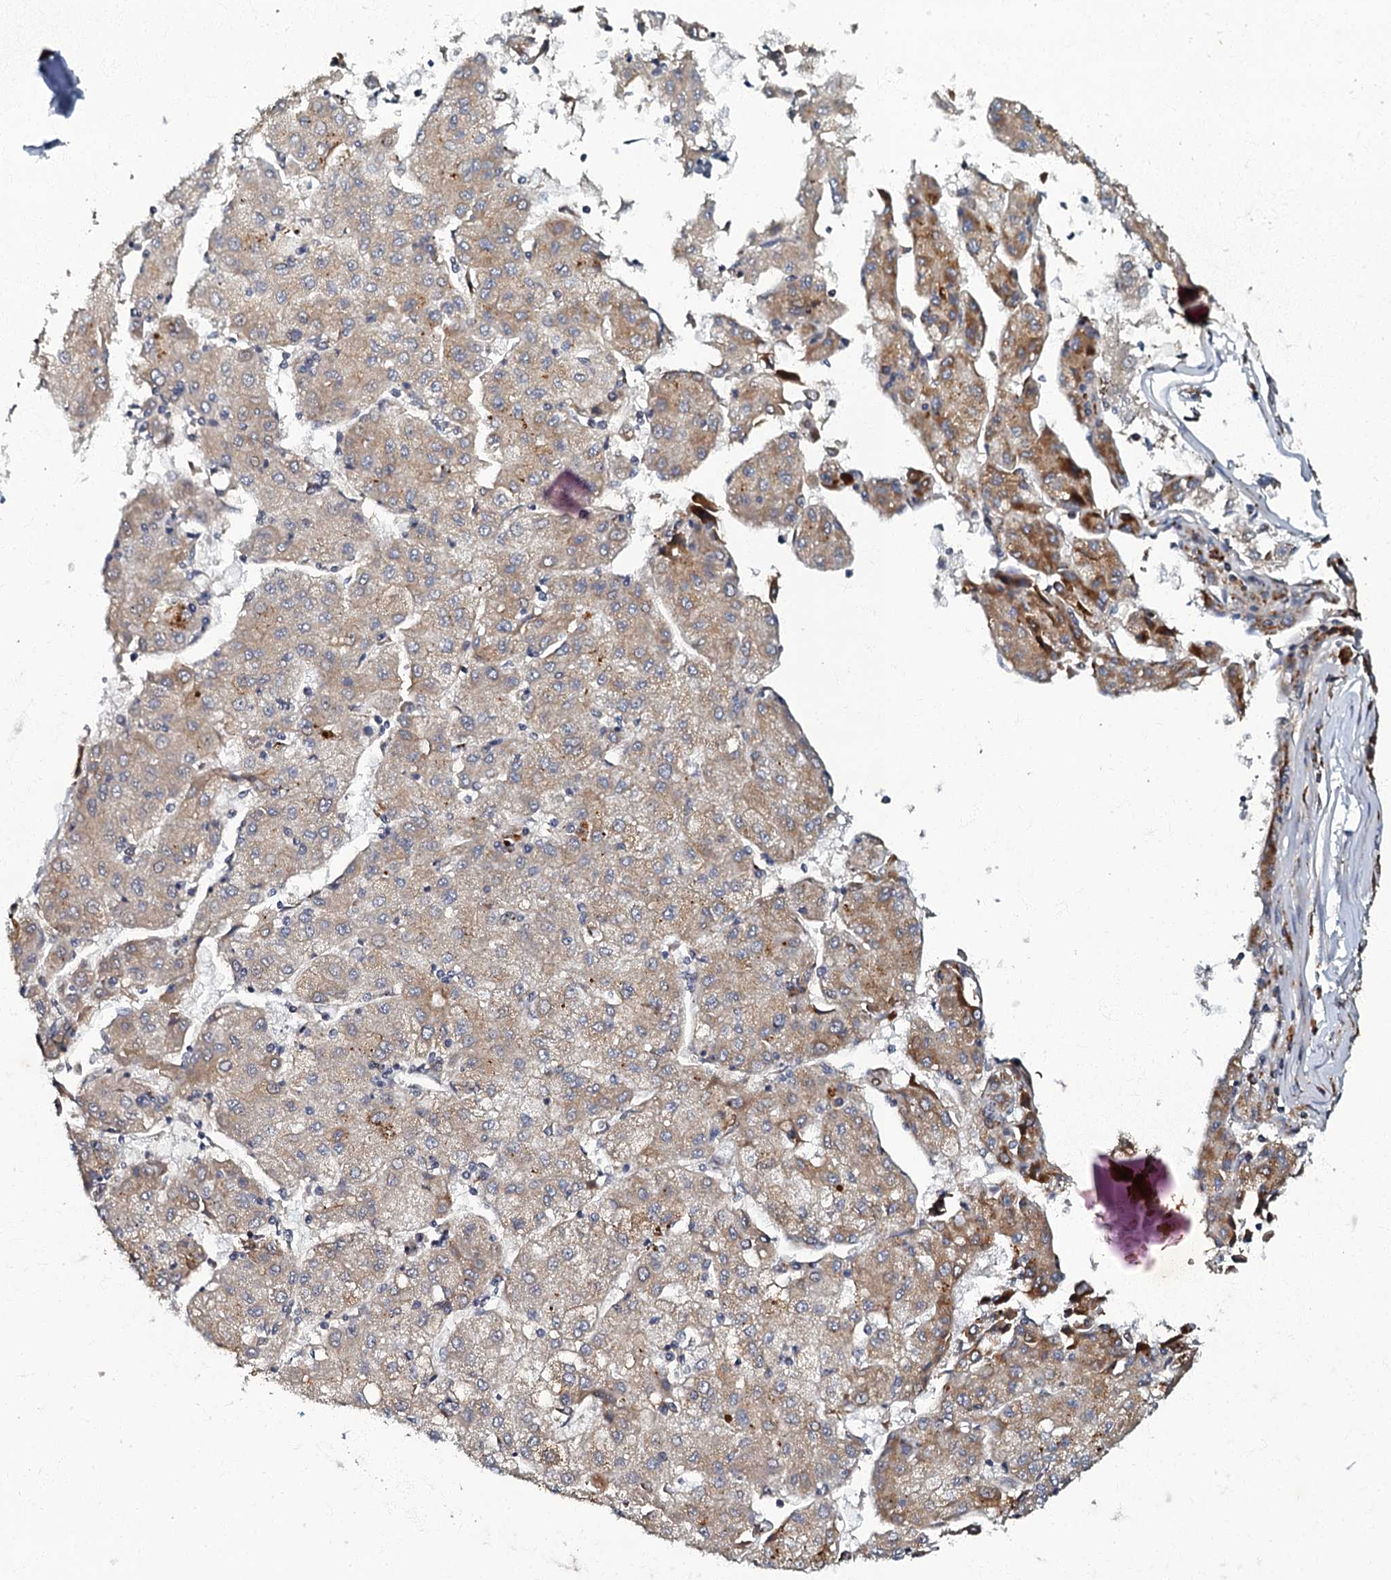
{"staining": {"intensity": "moderate", "quantity": ">75%", "location": "cytoplasmic/membranous"}, "tissue": "liver cancer", "cell_type": "Tumor cells", "image_type": "cancer", "snomed": [{"axis": "morphology", "description": "Carcinoma, Hepatocellular, NOS"}, {"axis": "topography", "description": "Liver"}], "caption": "Liver cancer stained with IHC reveals moderate cytoplasmic/membranous staining in approximately >75% of tumor cells. The staining is performed using DAB (3,3'-diaminobenzidine) brown chromogen to label protein expression. The nuclei are counter-stained blue using hematoxylin.", "gene": "NDUFA12", "patient": {"sex": "male", "age": 72}}